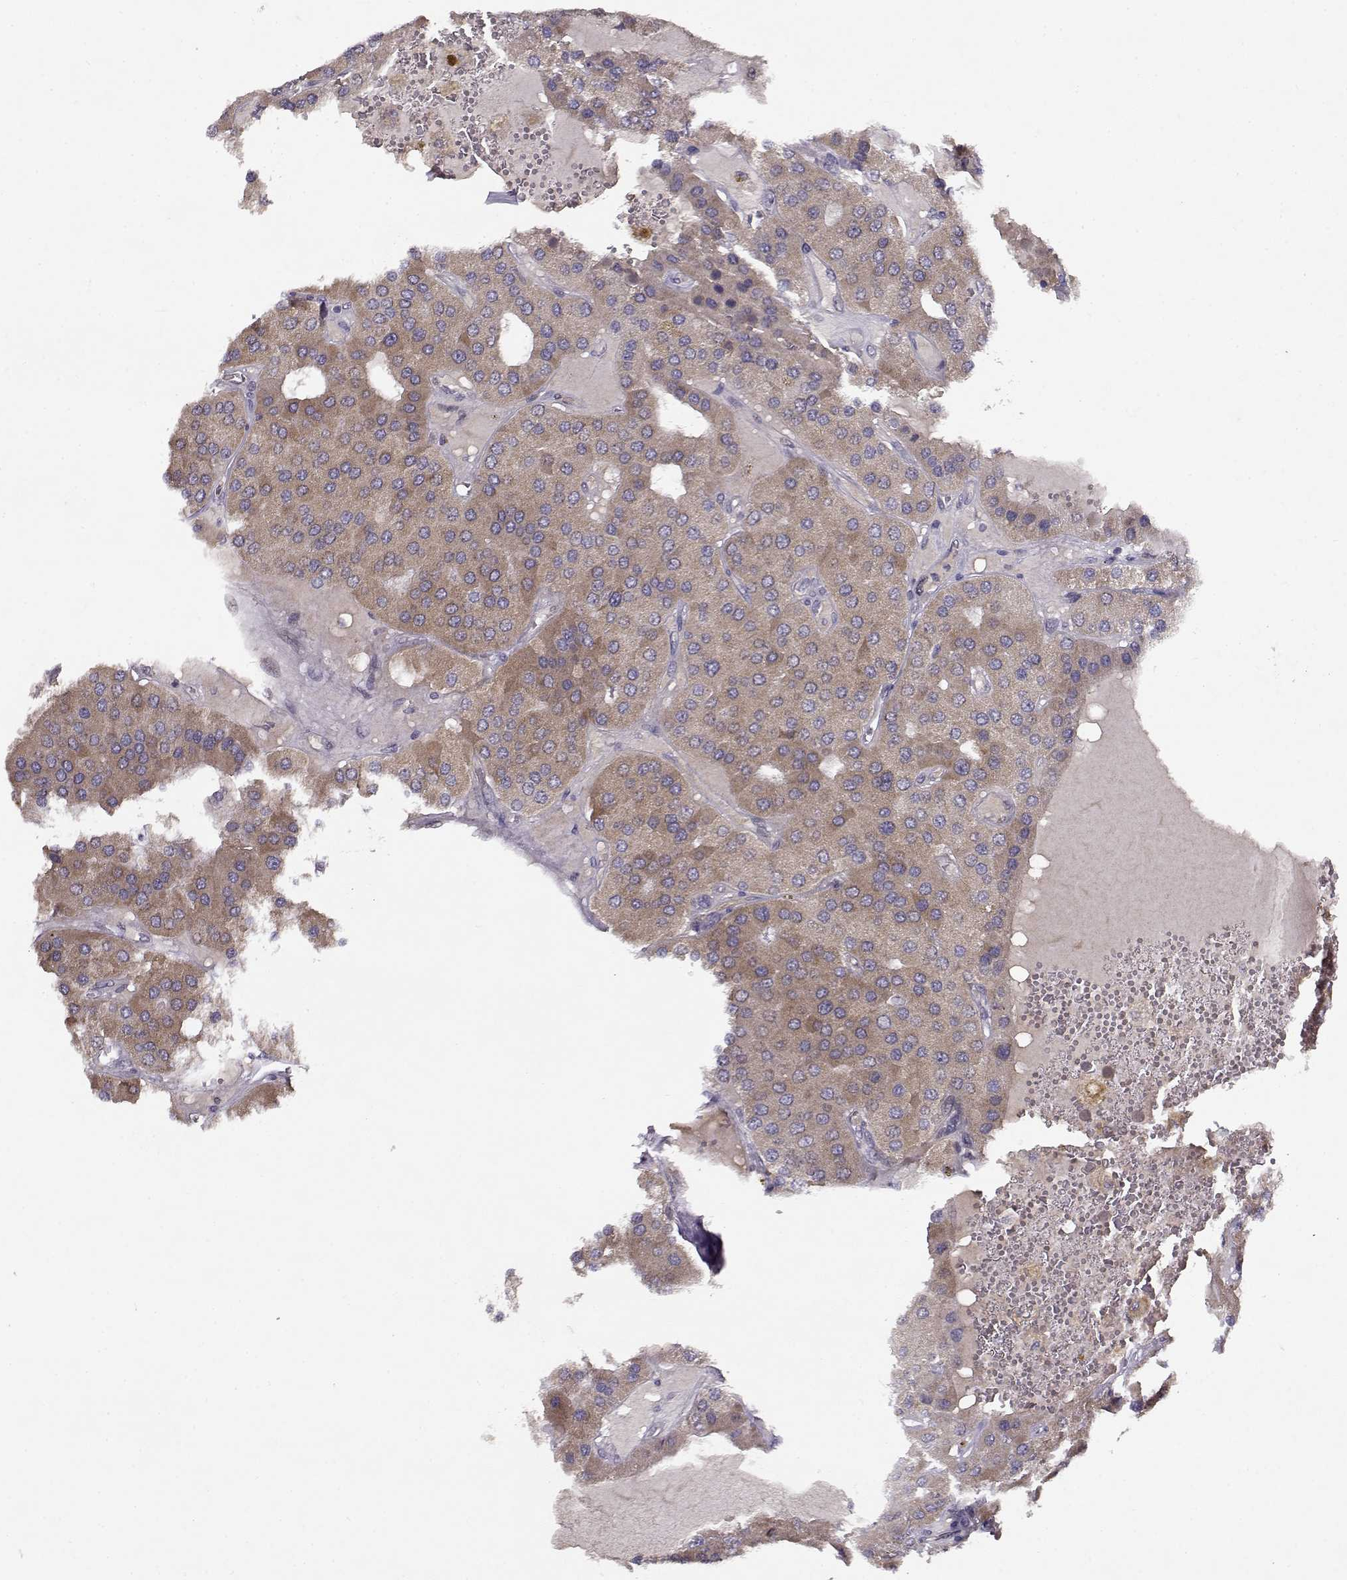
{"staining": {"intensity": "moderate", "quantity": ">75%", "location": "cytoplasmic/membranous"}, "tissue": "parathyroid gland", "cell_type": "Glandular cells", "image_type": "normal", "snomed": [{"axis": "morphology", "description": "Normal tissue, NOS"}, {"axis": "morphology", "description": "Adenoma, NOS"}, {"axis": "topography", "description": "Parathyroid gland"}], "caption": "Parathyroid gland stained with DAB (3,3'-diaminobenzidine) immunohistochemistry (IHC) shows medium levels of moderate cytoplasmic/membranous positivity in approximately >75% of glandular cells.", "gene": "BMX", "patient": {"sex": "female", "age": 86}}